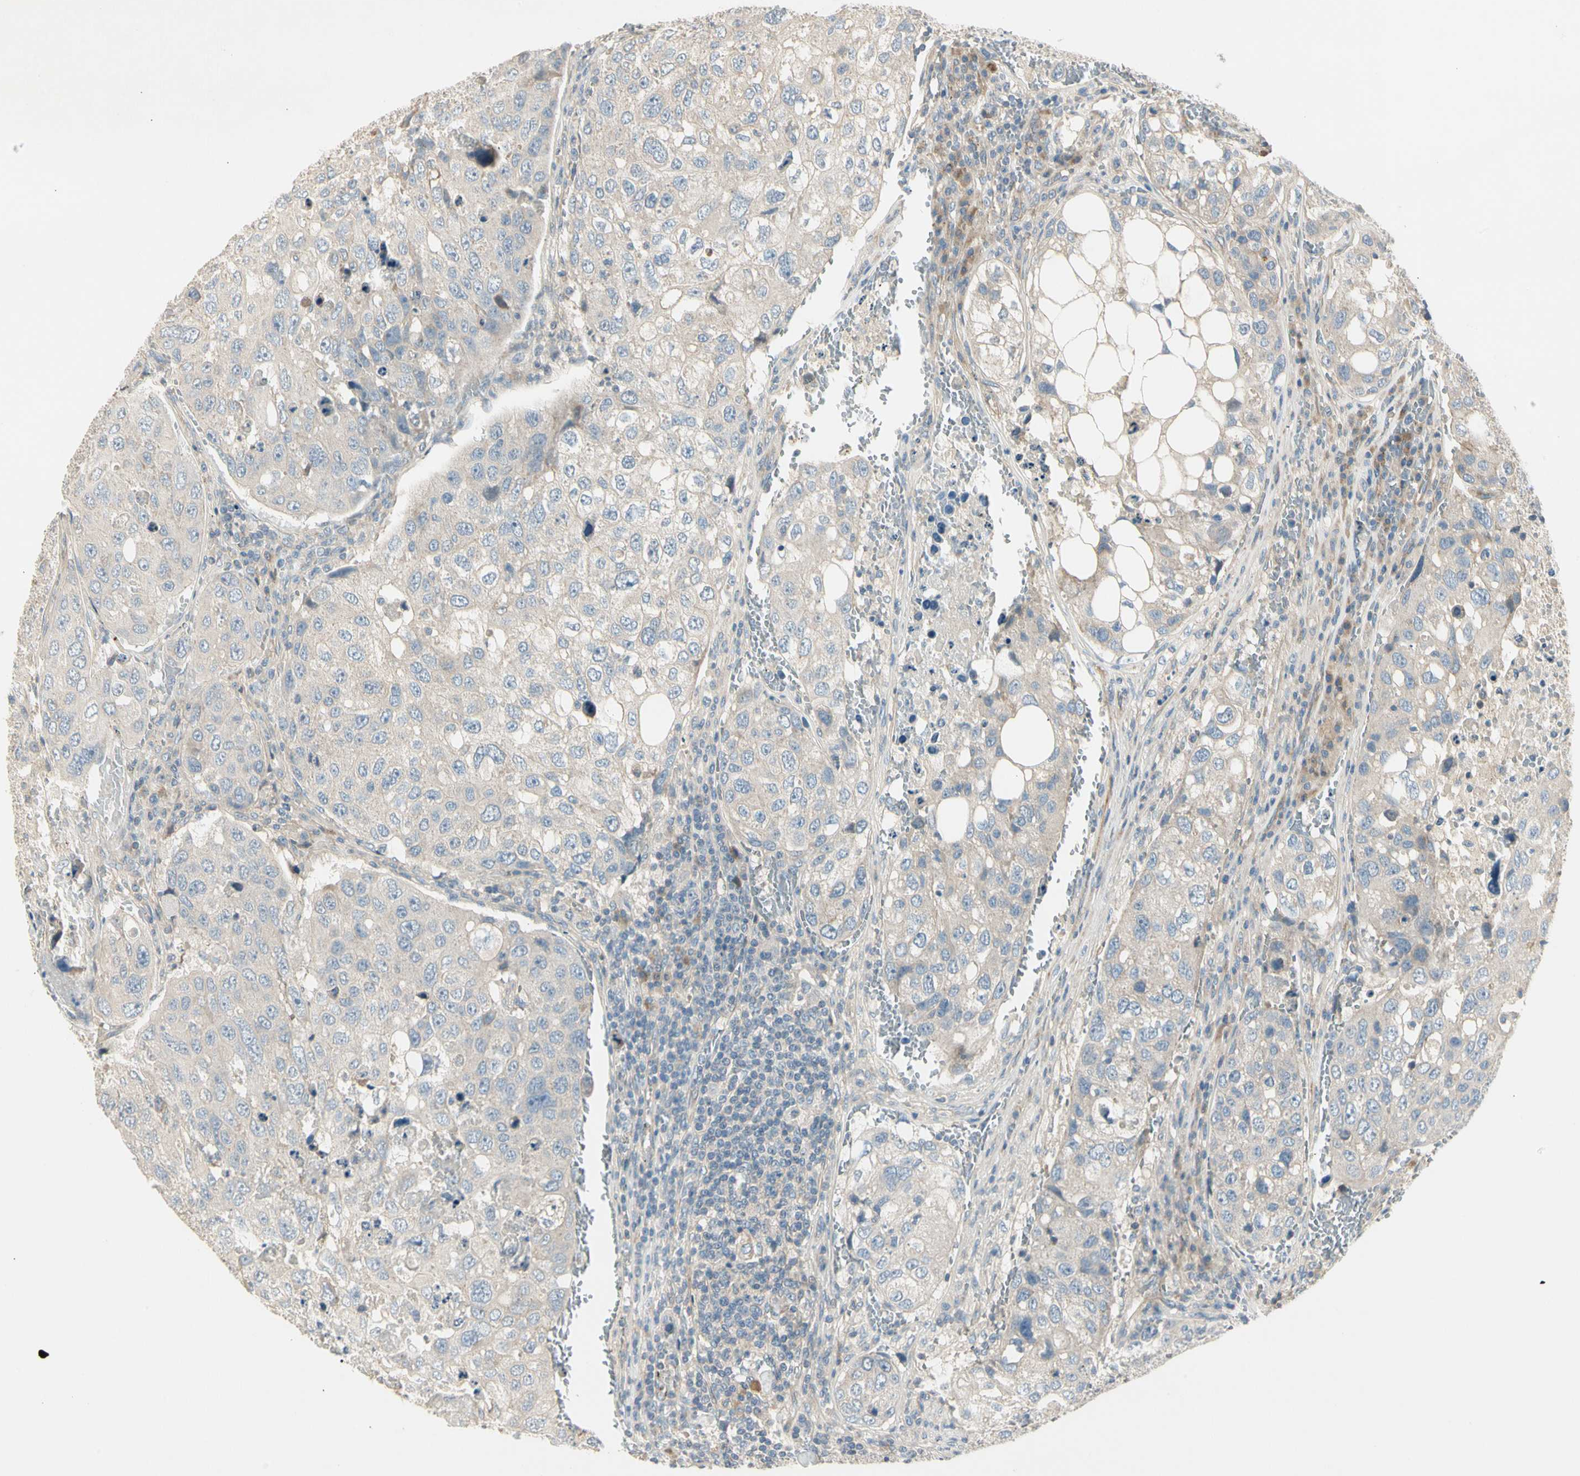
{"staining": {"intensity": "weak", "quantity": ">75%", "location": "cytoplasmic/membranous"}, "tissue": "urothelial cancer", "cell_type": "Tumor cells", "image_type": "cancer", "snomed": [{"axis": "morphology", "description": "Urothelial carcinoma, High grade"}, {"axis": "topography", "description": "Lymph node"}, {"axis": "topography", "description": "Urinary bladder"}], "caption": "Brown immunohistochemical staining in urothelial cancer displays weak cytoplasmic/membranous staining in approximately >75% of tumor cells. (DAB IHC with brightfield microscopy, high magnification).", "gene": "ADGRA3", "patient": {"sex": "male", "age": 51}}